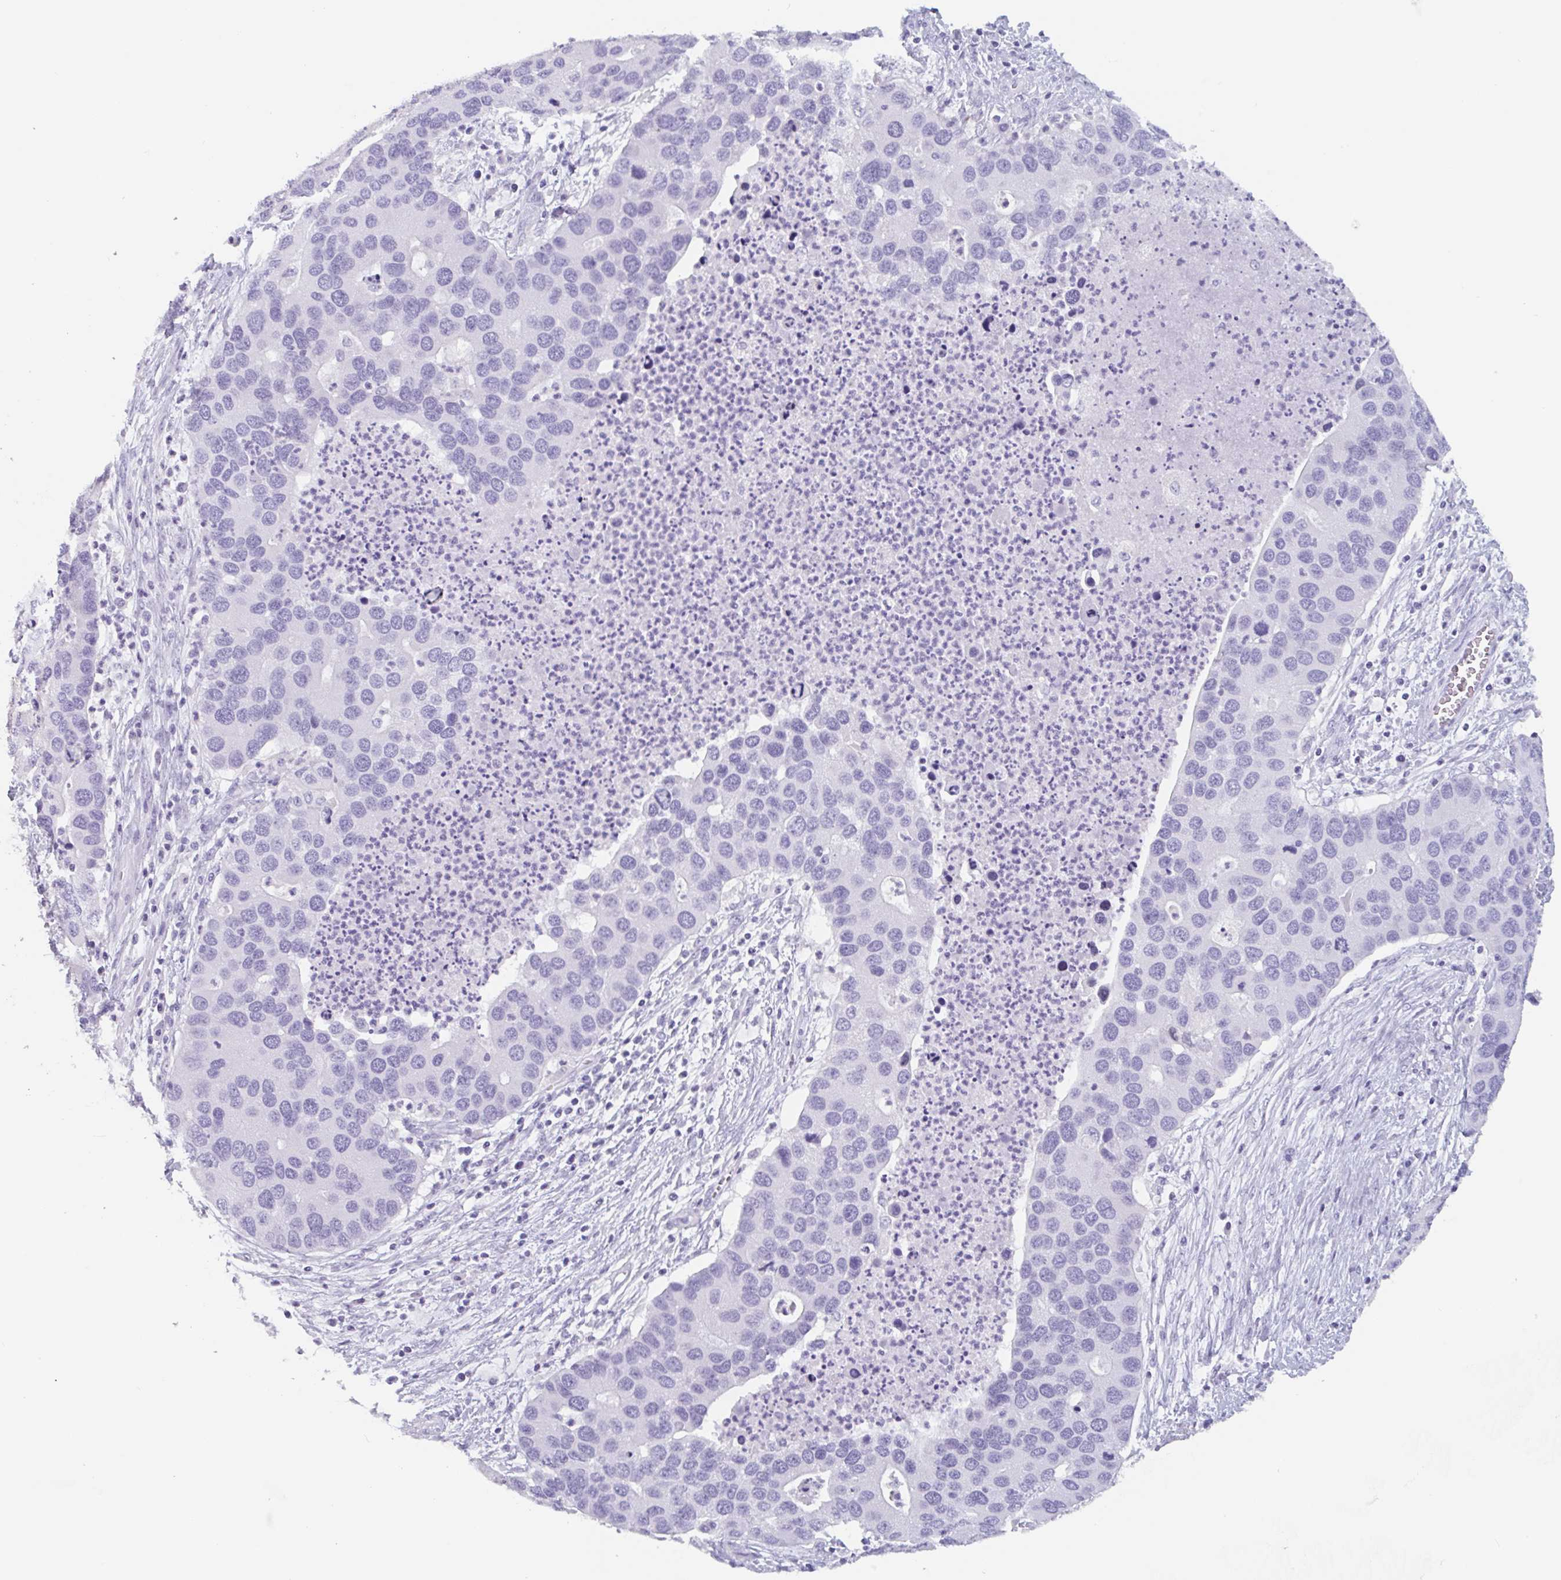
{"staining": {"intensity": "negative", "quantity": "none", "location": "none"}, "tissue": "lung cancer", "cell_type": "Tumor cells", "image_type": "cancer", "snomed": [{"axis": "morphology", "description": "Aneuploidy"}, {"axis": "morphology", "description": "Adenocarcinoma, NOS"}, {"axis": "topography", "description": "Lymph node"}, {"axis": "topography", "description": "Lung"}], "caption": "DAB (3,3'-diaminobenzidine) immunohistochemical staining of human lung cancer displays no significant positivity in tumor cells. (Brightfield microscopy of DAB (3,3'-diaminobenzidine) IHC at high magnification).", "gene": "EMC4", "patient": {"sex": "female", "age": 74}}